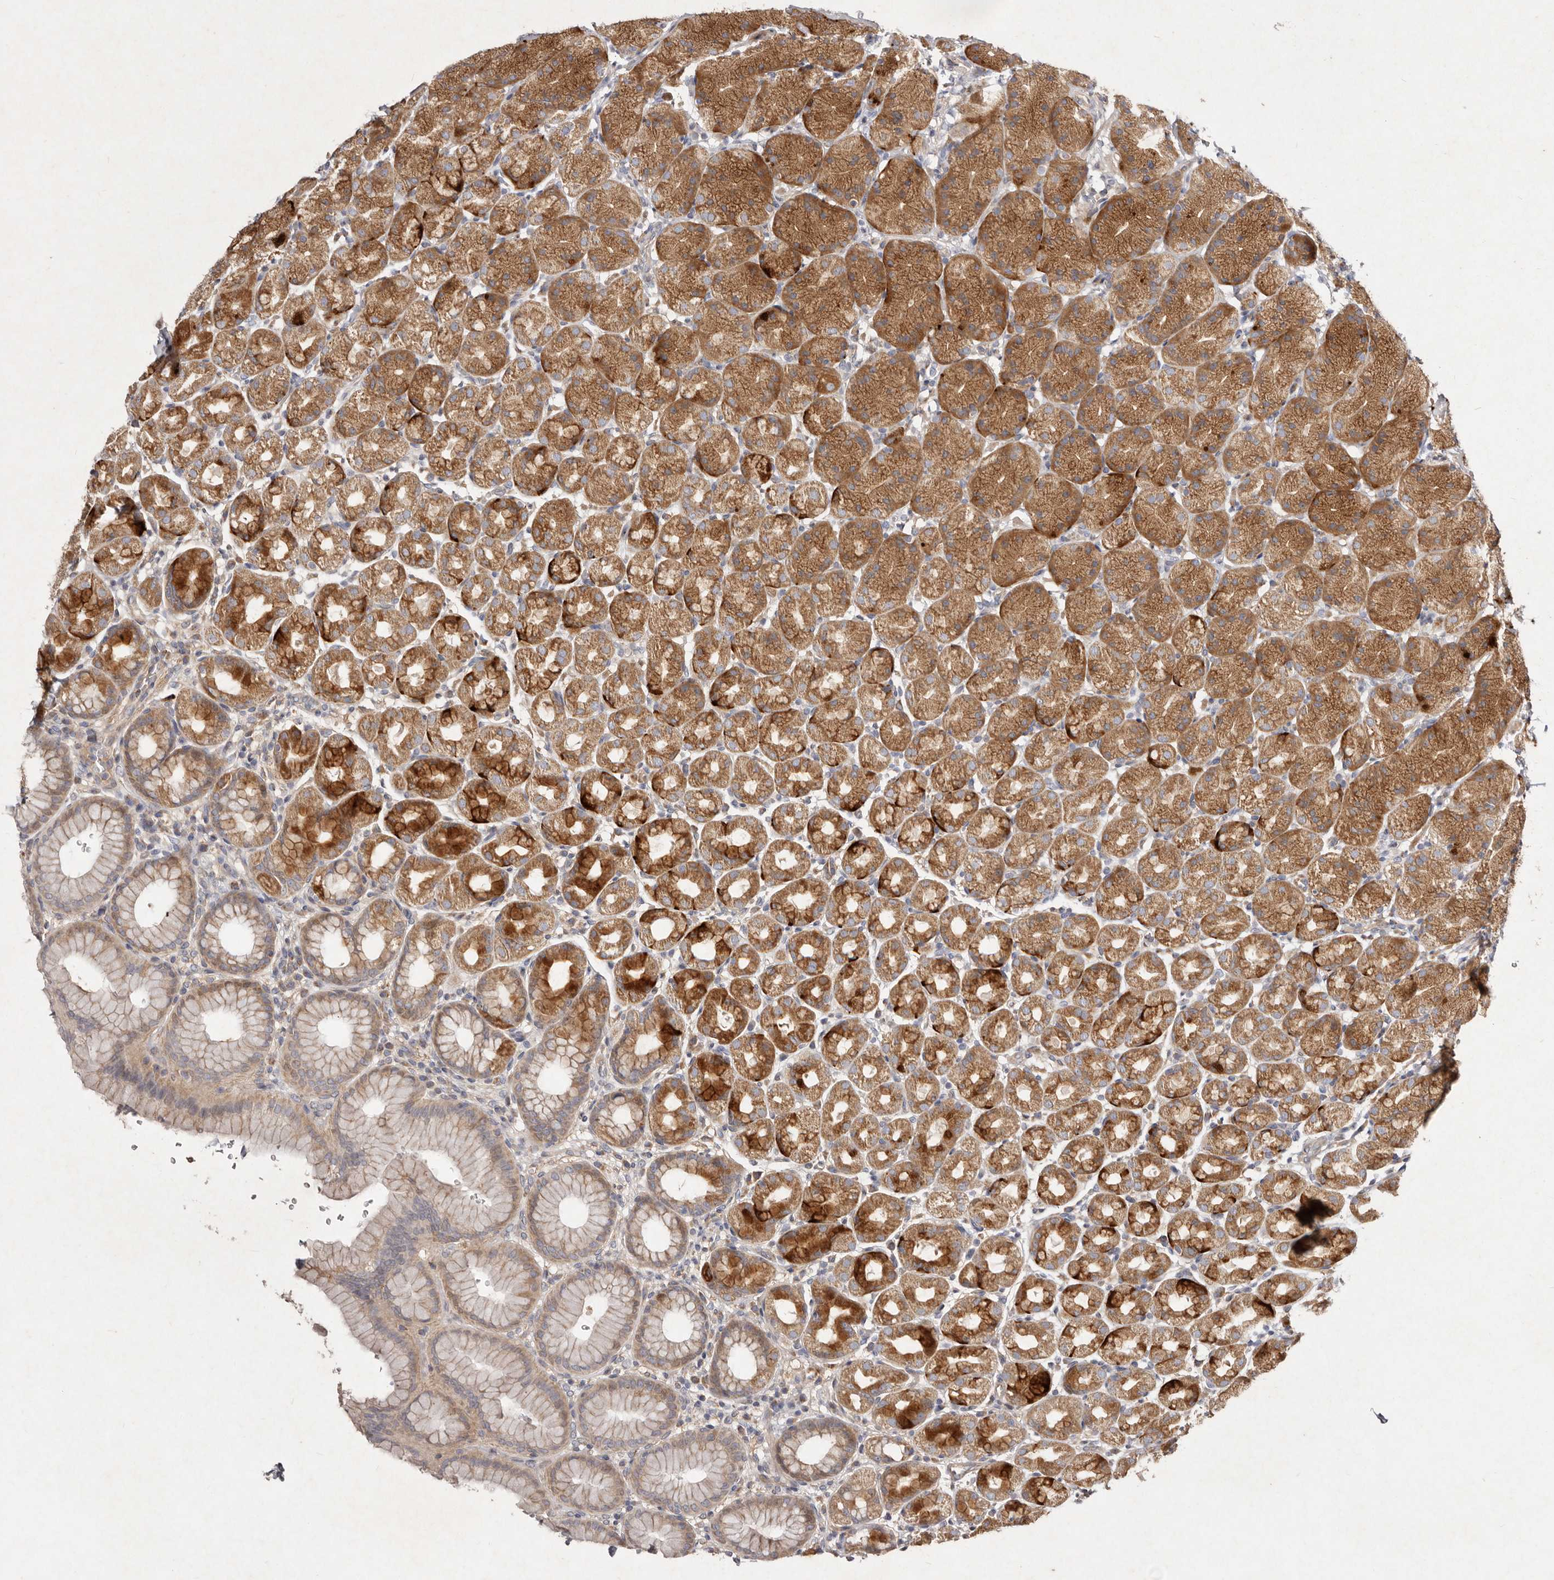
{"staining": {"intensity": "moderate", "quantity": ">75%", "location": "cytoplasmic/membranous"}, "tissue": "stomach", "cell_type": "Glandular cells", "image_type": "normal", "snomed": [{"axis": "morphology", "description": "Normal tissue, NOS"}, {"axis": "topography", "description": "Stomach"}], "caption": "This image reveals IHC staining of benign stomach, with medium moderate cytoplasmic/membranous expression in approximately >75% of glandular cells.", "gene": "SLC25A20", "patient": {"sex": "male", "age": 42}}